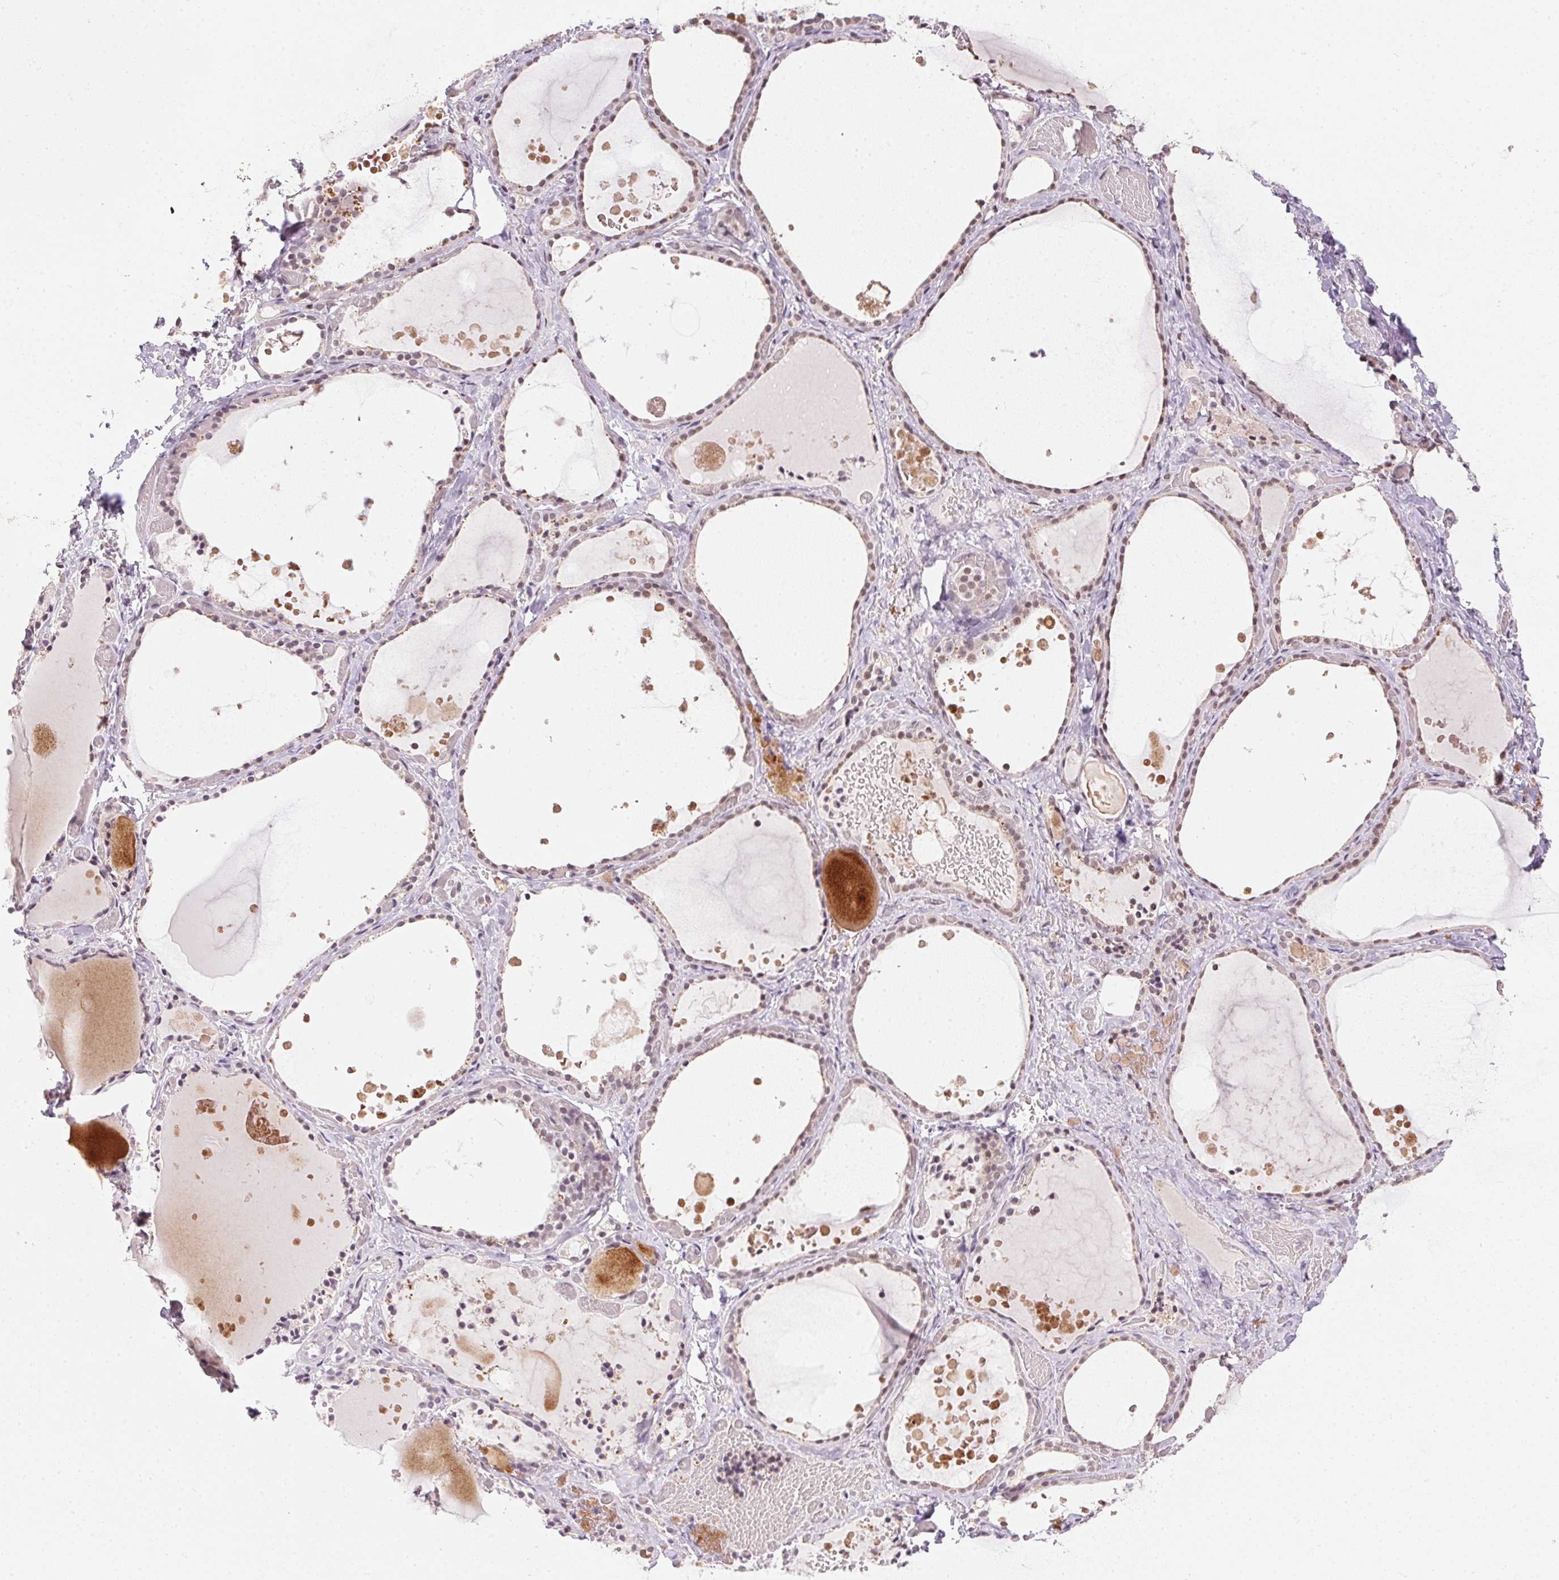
{"staining": {"intensity": "weak", "quantity": "25%-75%", "location": "nuclear"}, "tissue": "thyroid gland", "cell_type": "Glandular cells", "image_type": "normal", "snomed": [{"axis": "morphology", "description": "Normal tissue, NOS"}, {"axis": "topography", "description": "Thyroid gland"}], "caption": "Immunohistochemistry (IHC) (DAB) staining of unremarkable human thyroid gland reveals weak nuclear protein positivity in about 25%-75% of glandular cells.", "gene": "KDM4D", "patient": {"sex": "female", "age": 56}}